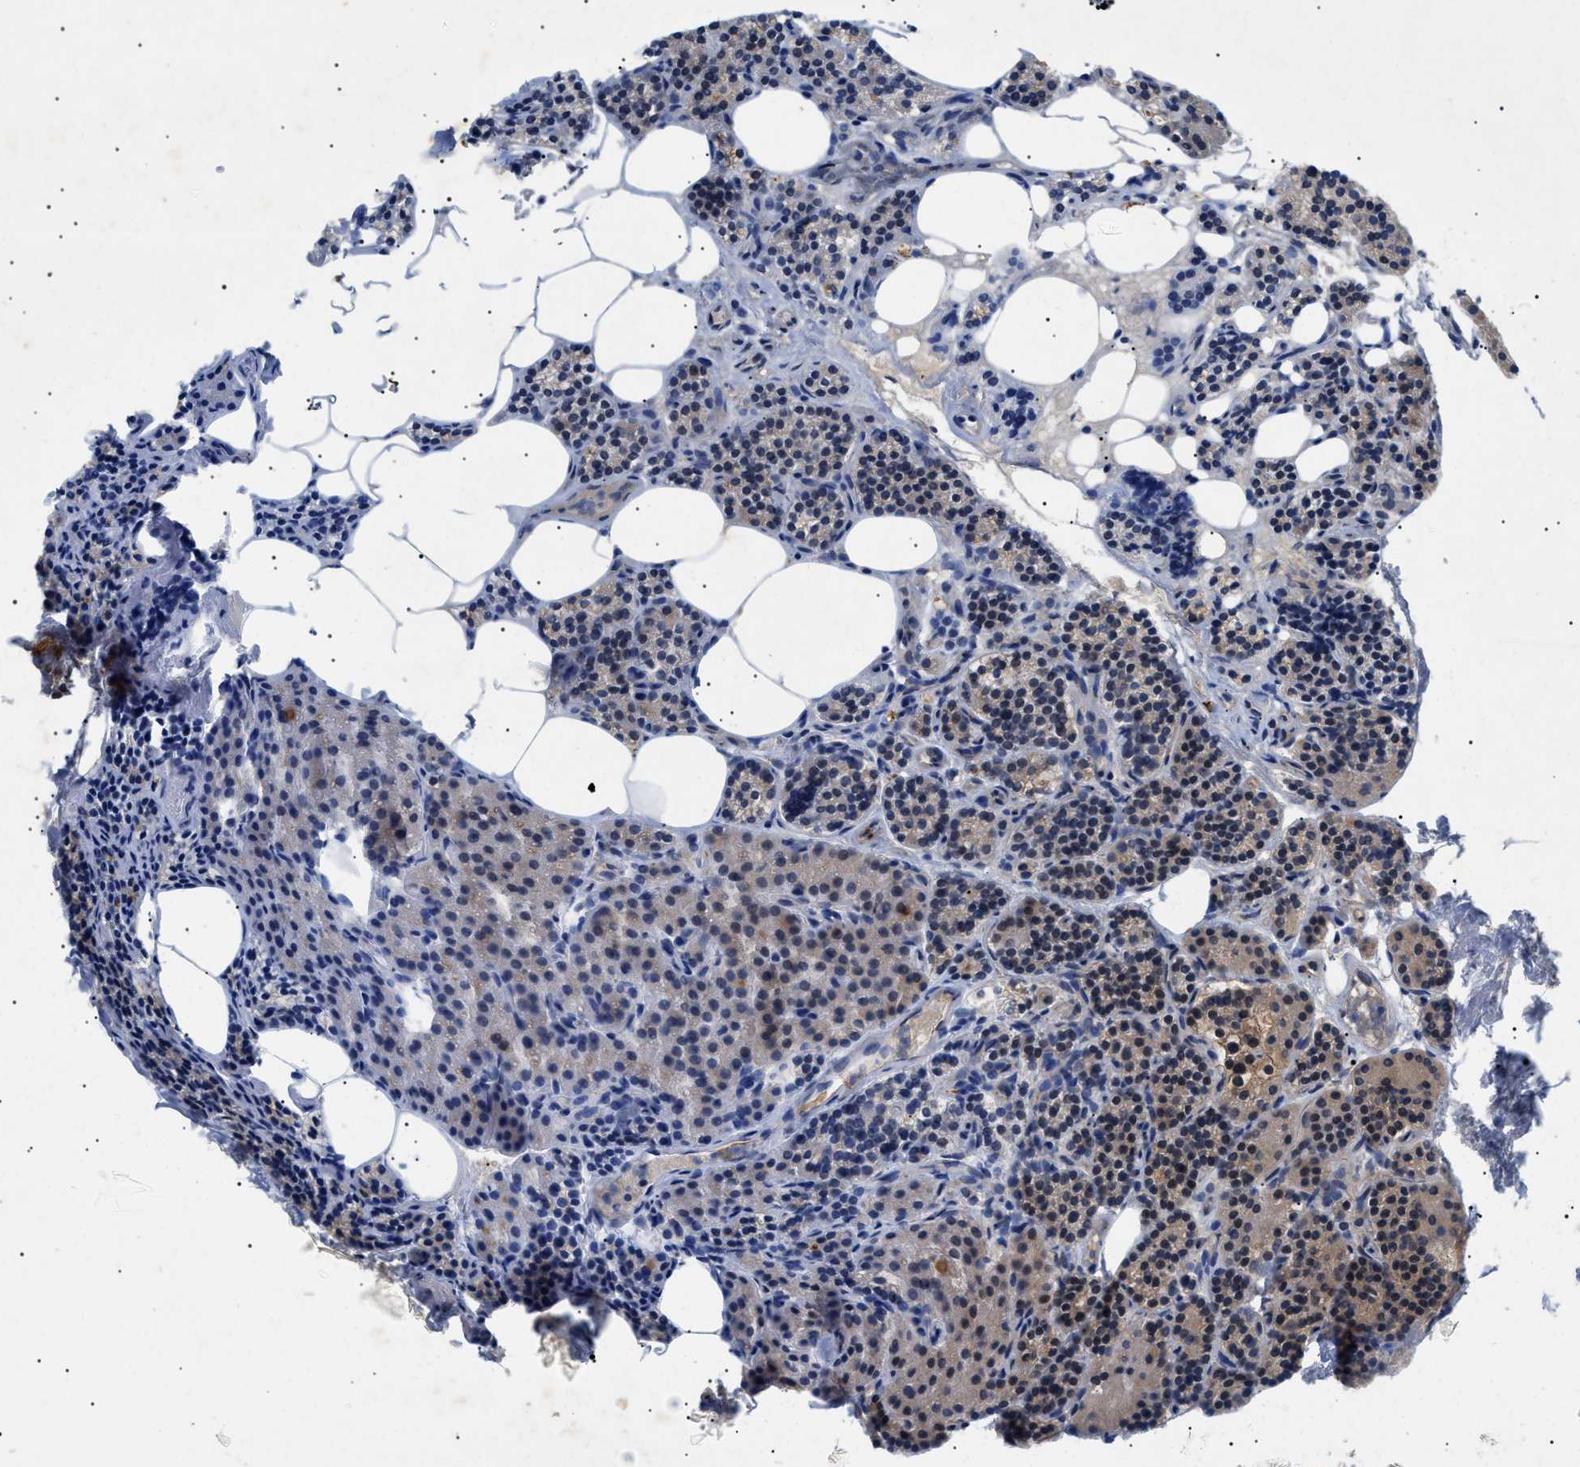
{"staining": {"intensity": "moderate", "quantity": ">75%", "location": "cytoplasmic/membranous"}, "tissue": "parathyroid gland", "cell_type": "Glandular cells", "image_type": "normal", "snomed": [{"axis": "morphology", "description": "Normal tissue, NOS"}, {"axis": "morphology", "description": "Adenoma, NOS"}, {"axis": "topography", "description": "Parathyroid gland"}], "caption": "Glandular cells display medium levels of moderate cytoplasmic/membranous positivity in approximately >75% of cells in benign parathyroid gland.", "gene": "RIPK1", "patient": {"sex": "female", "age": 74}}